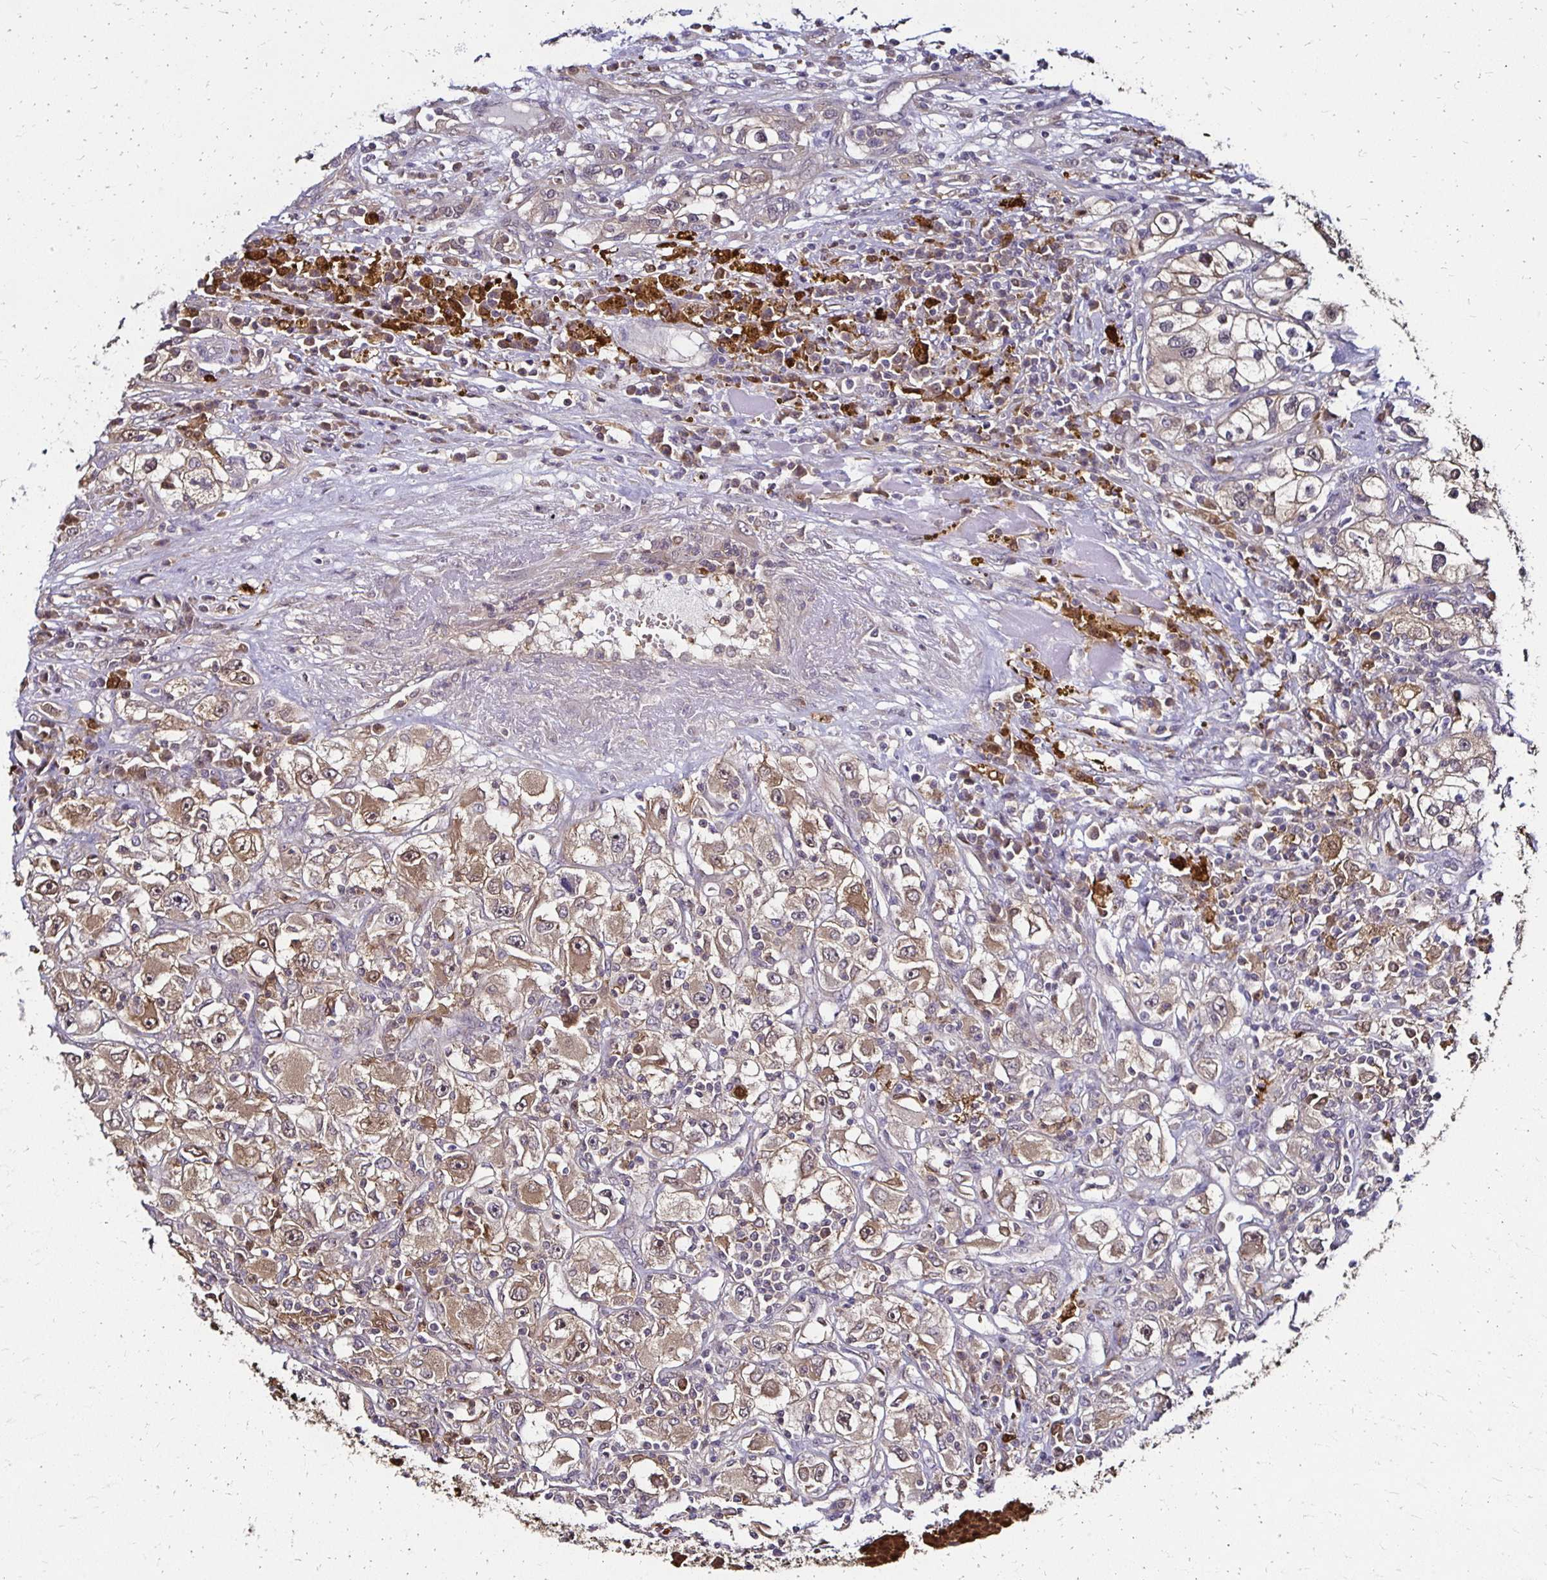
{"staining": {"intensity": "weak", "quantity": ">75%", "location": "cytoplasmic/membranous"}, "tissue": "renal cancer", "cell_type": "Tumor cells", "image_type": "cancer", "snomed": [{"axis": "morphology", "description": "Adenocarcinoma, NOS"}, {"axis": "topography", "description": "Kidney"}], "caption": "Renal adenocarcinoma was stained to show a protein in brown. There is low levels of weak cytoplasmic/membranous positivity in about >75% of tumor cells.", "gene": "TXN", "patient": {"sex": "female", "age": 52}}